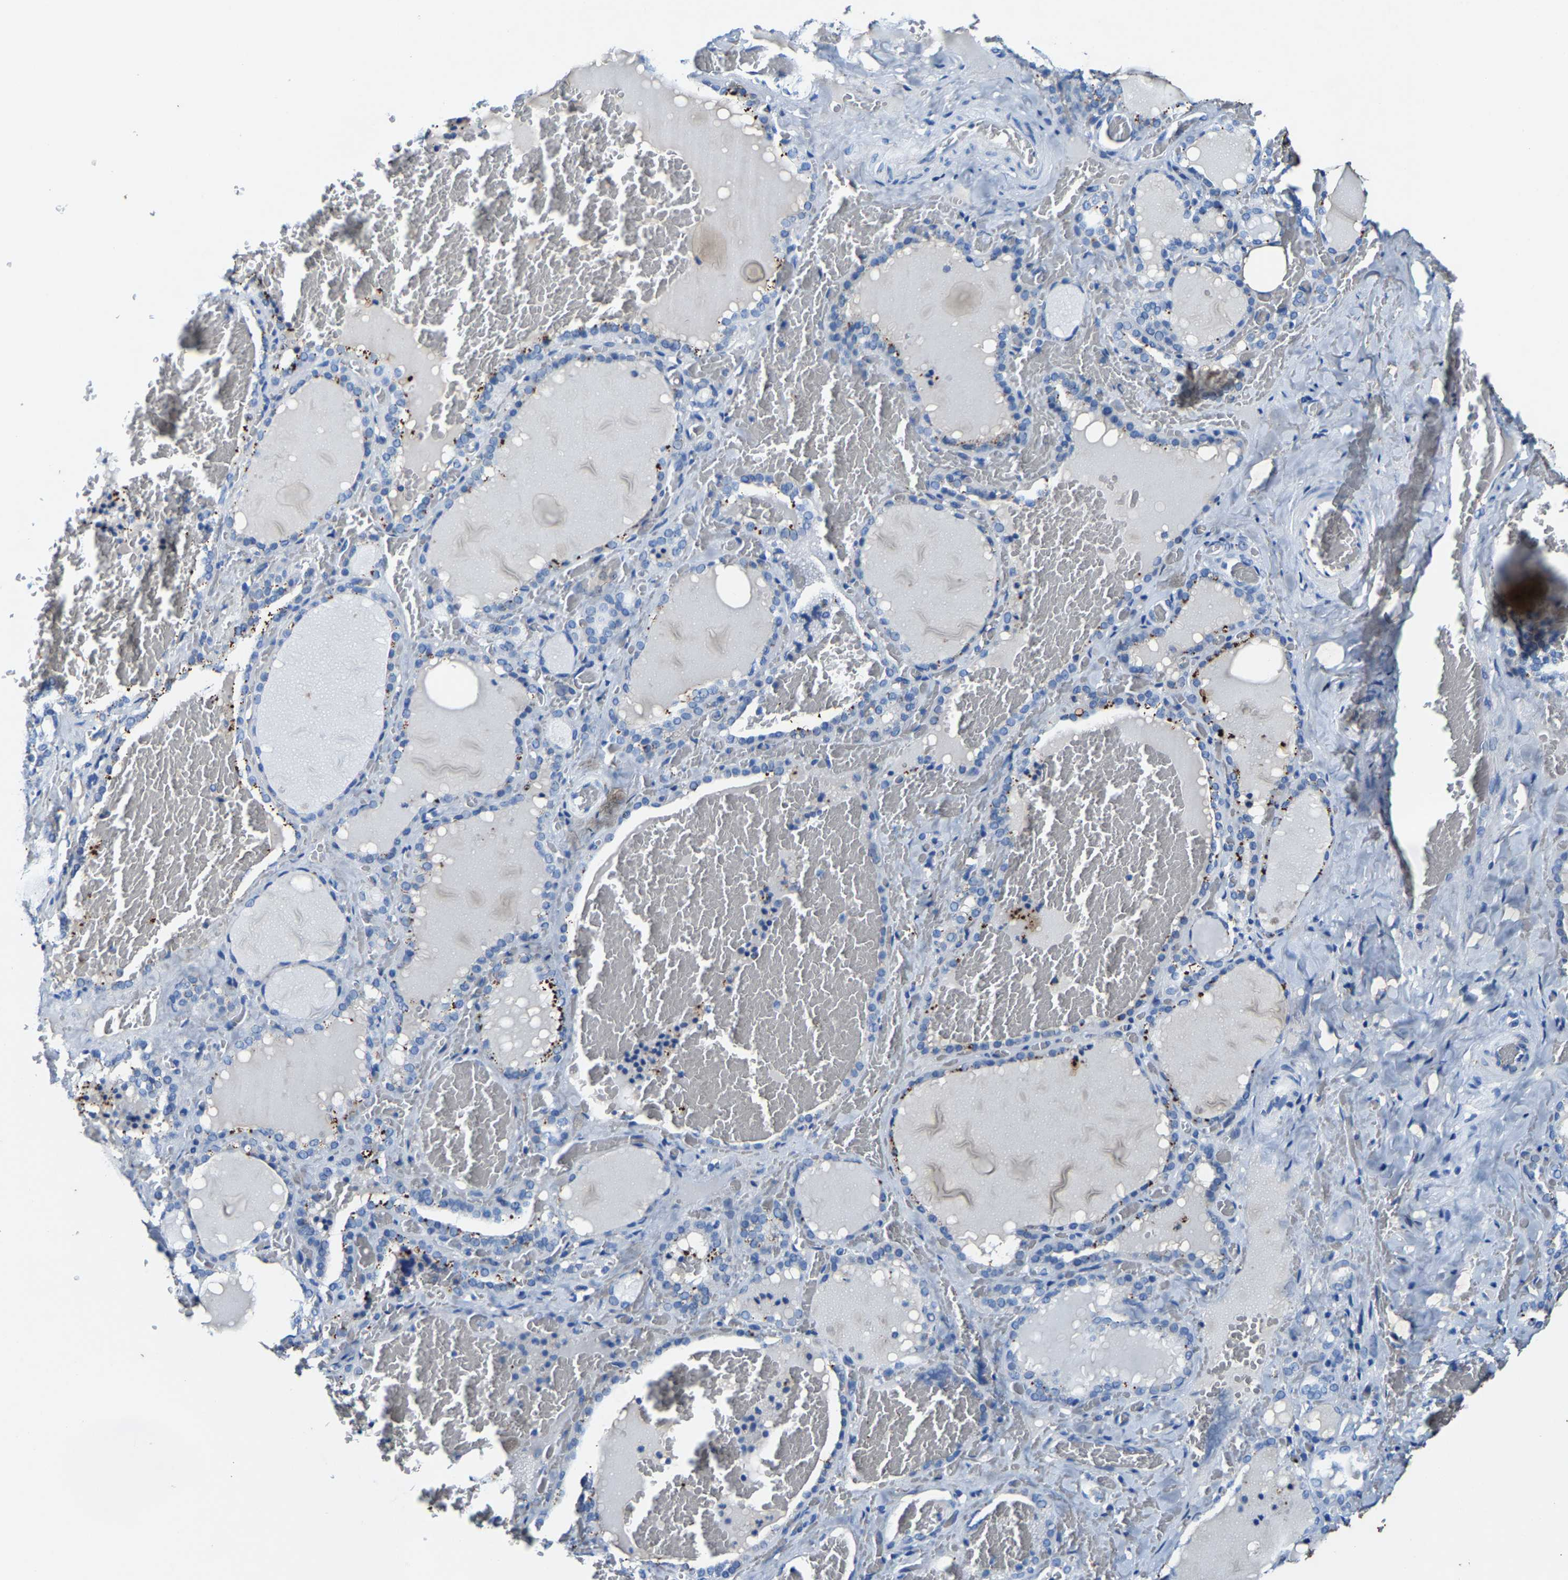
{"staining": {"intensity": "moderate", "quantity": "<25%", "location": "cytoplasmic/membranous"}, "tissue": "thyroid gland", "cell_type": "Glandular cells", "image_type": "normal", "snomed": [{"axis": "morphology", "description": "Normal tissue, NOS"}, {"axis": "topography", "description": "Thyroid gland"}], "caption": "Glandular cells reveal moderate cytoplasmic/membranous expression in about <25% of cells in normal thyroid gland.", "gene": "SLC25A25", "patient": {"sex": "female", "age": 22}}